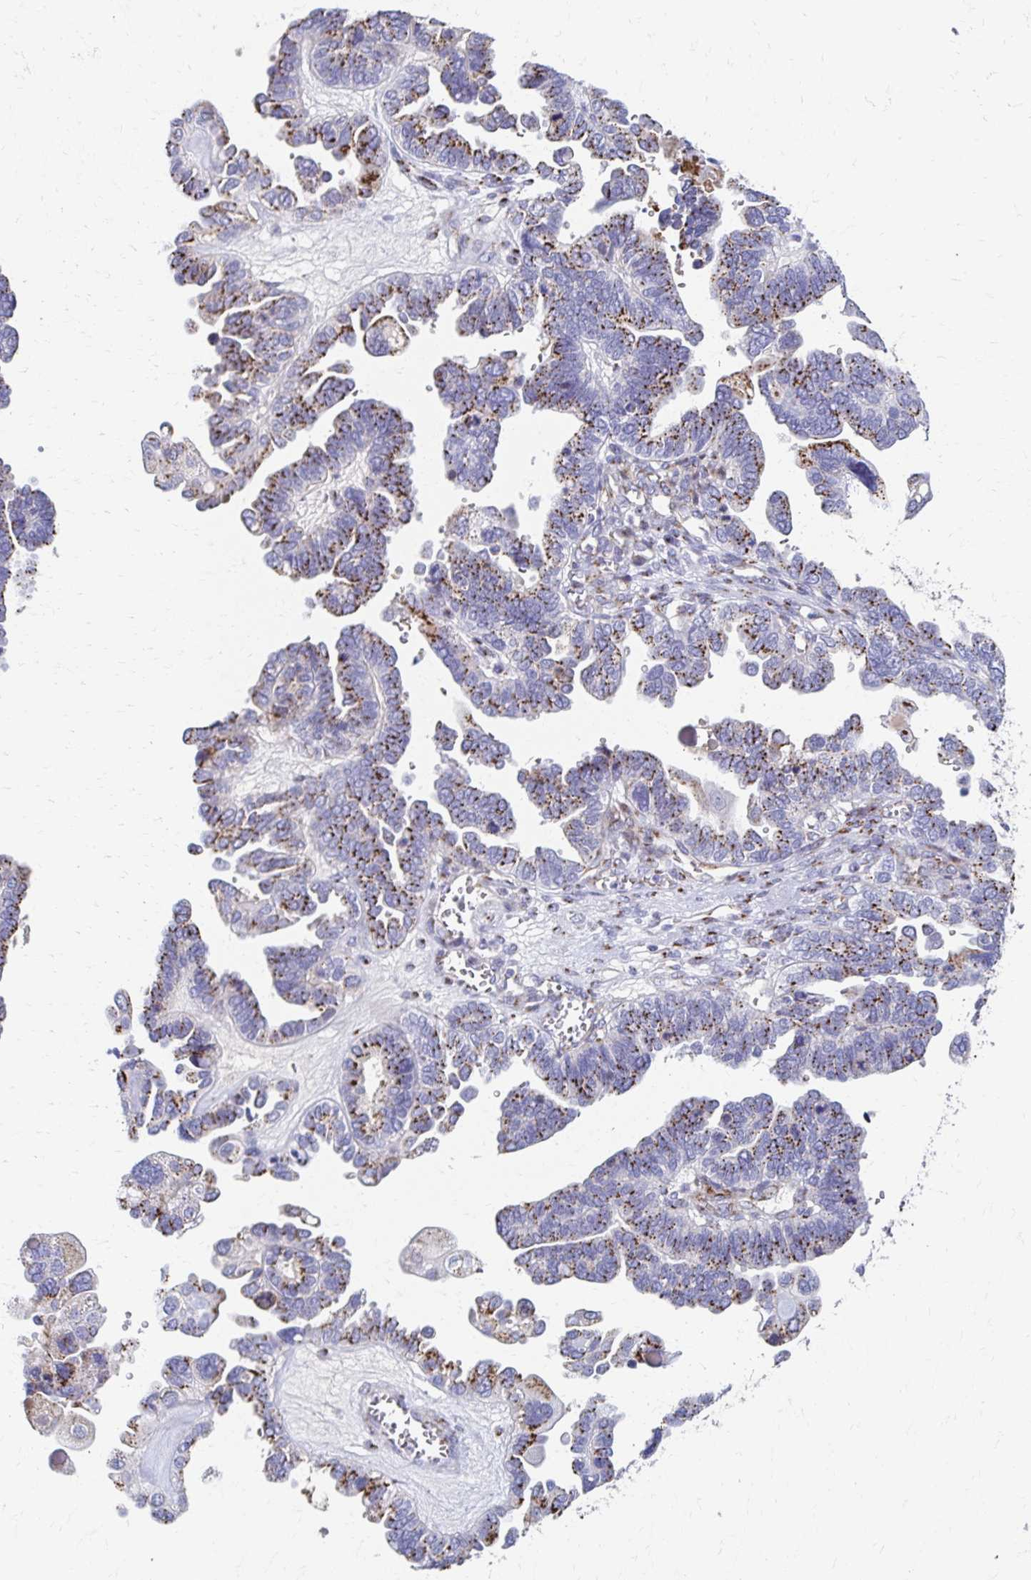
{"staining": {"intensity": "moderate", "quantity": "25%-75%", "location": "cytoplasmic/membranous"}, "tissue": "ovarian cancer", "cell_type": "Tumor cells", "image_type": "cancer", "snomed": [{"axis": "morphology", "description": "Cystadenocarcinoma, serous, NOS"}, {"axis": "topography", "description": "Ovary"}], "caption": "Ovarian cancer (serous cystadenocarcinoma) stained with immunohistochemistry (IHC) reveals moderate cytoplasmic/membranous expression in about 25%-75% of tumor cells. (Brightfield microscopy of DAB IHC at high magnification).", "gene": "TM9SF1", "patient": {"sex": "female", "age": 51}}